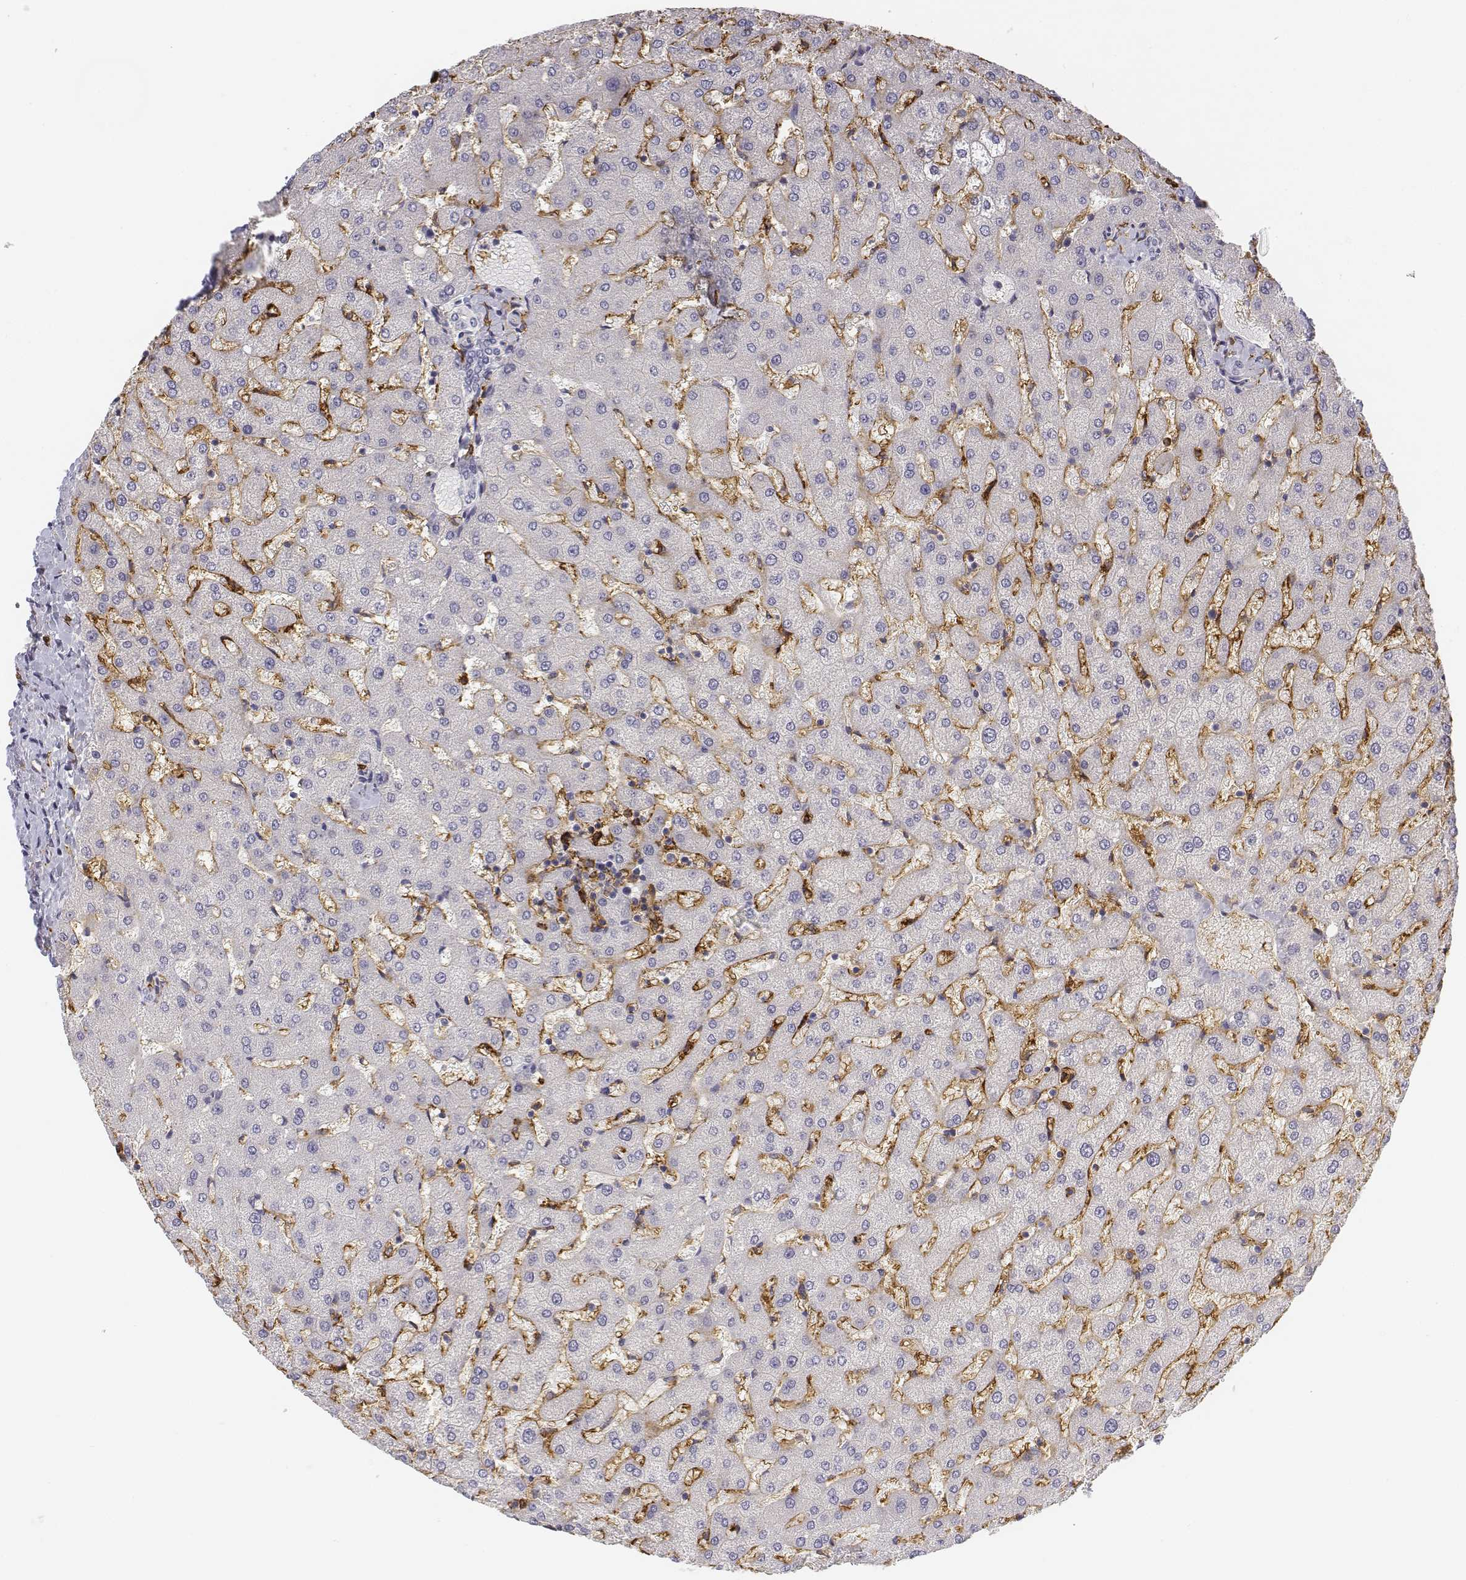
{"staining": {"intensity": "negative", "quantity": "none", "location": "none"}, "tissue": "liver", "cell_type": "Cholangiocytes", "image_type": "normal", "snomed": [{"axis": "morphology", "description": "Normal tissue, NOS"}, {"axis": "topography", "description": "Liver"}], "caption": "IHC micrograph of benign human liver stained for a protein (brown), which exhibits no staining in cholangiocytes. (DAB (3,3'-diaminobenzidine) immunohistochemistry, high magnification).", "gene": "CD14", "patient": {"sex": "female", "age": 50}}